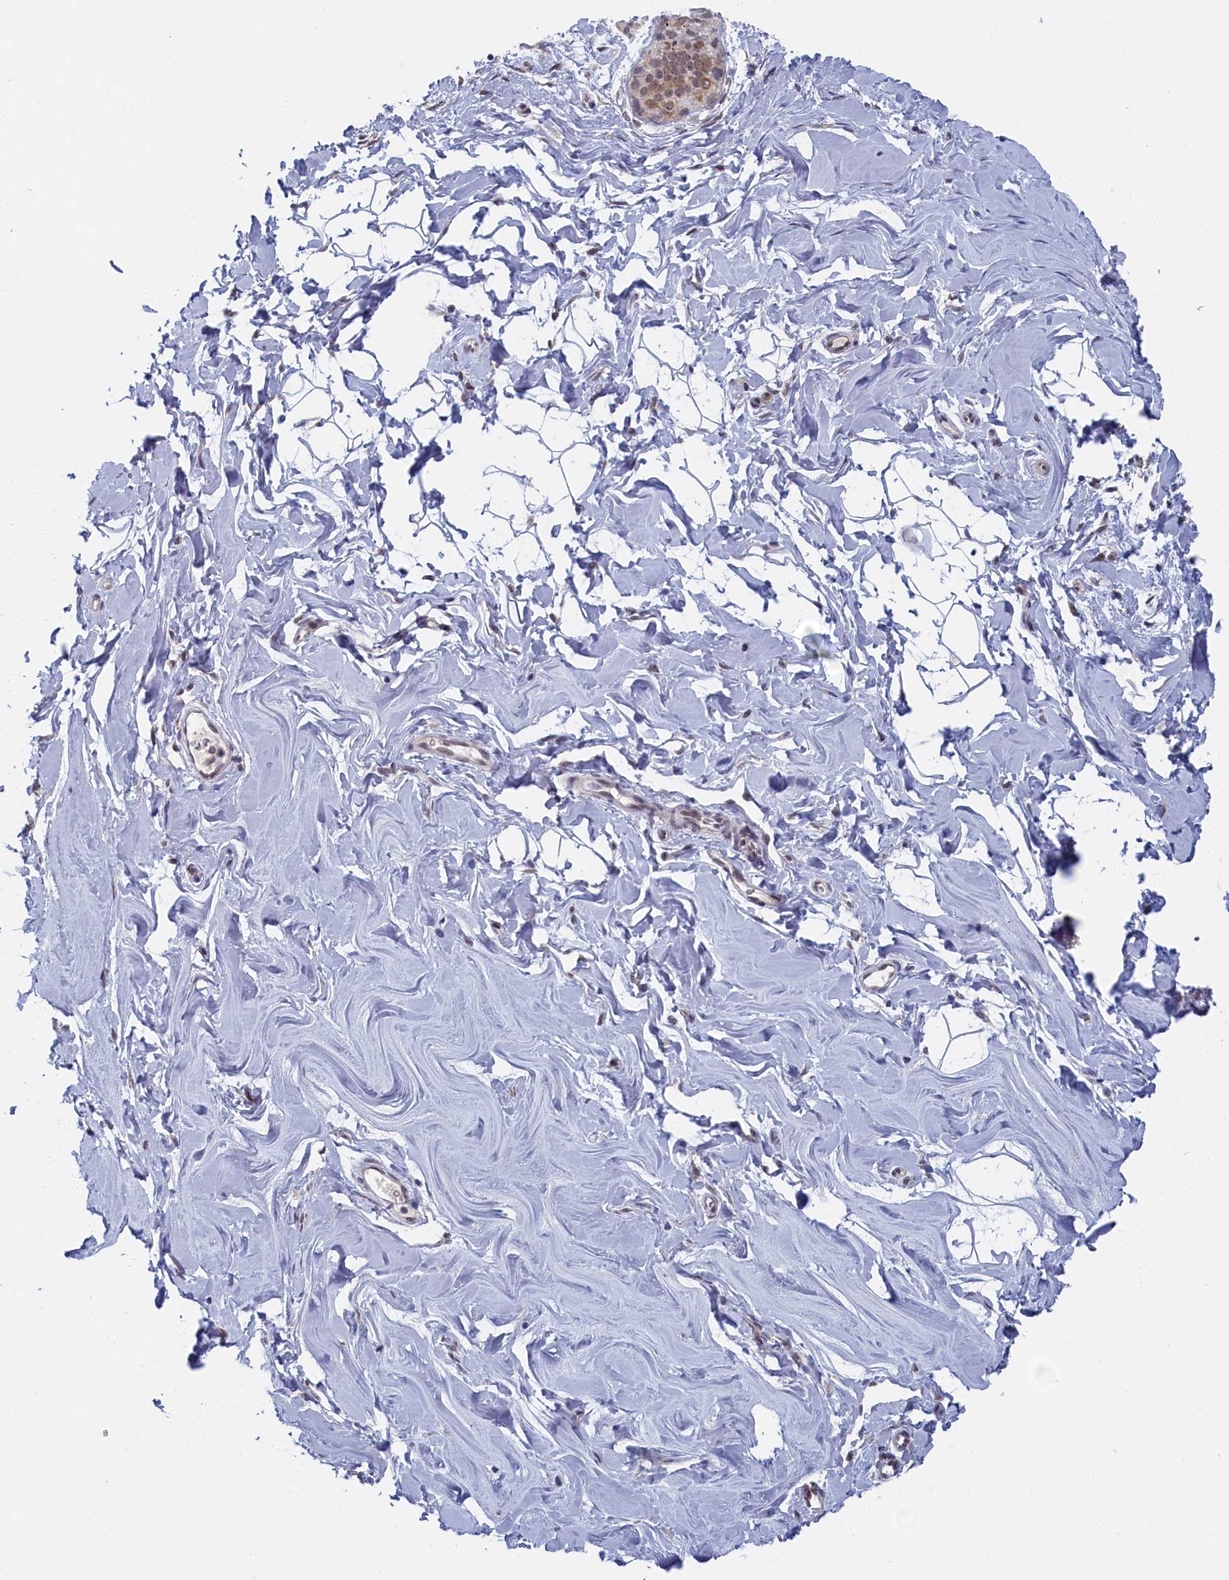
{"staining": {"intensity": "negative", "quantity": "none", "location": "none"}, "tissue": "adipose tissue", "cell_type": "Adipocytes", "image_type": "normal", "snomed": [{"axis": "morphology", "description": "Normal tissue, NOS"}, {"axis": "topography", "description": "Breast"}], "caption": "Immunohistochemistry (IHC) histopathology image of benign adipose tissue stained for a protein (brown), which demonstrates no staining in adipocytes.", "gene": "DNAJC17", "patient": {"sex": "female", "age": 26}}